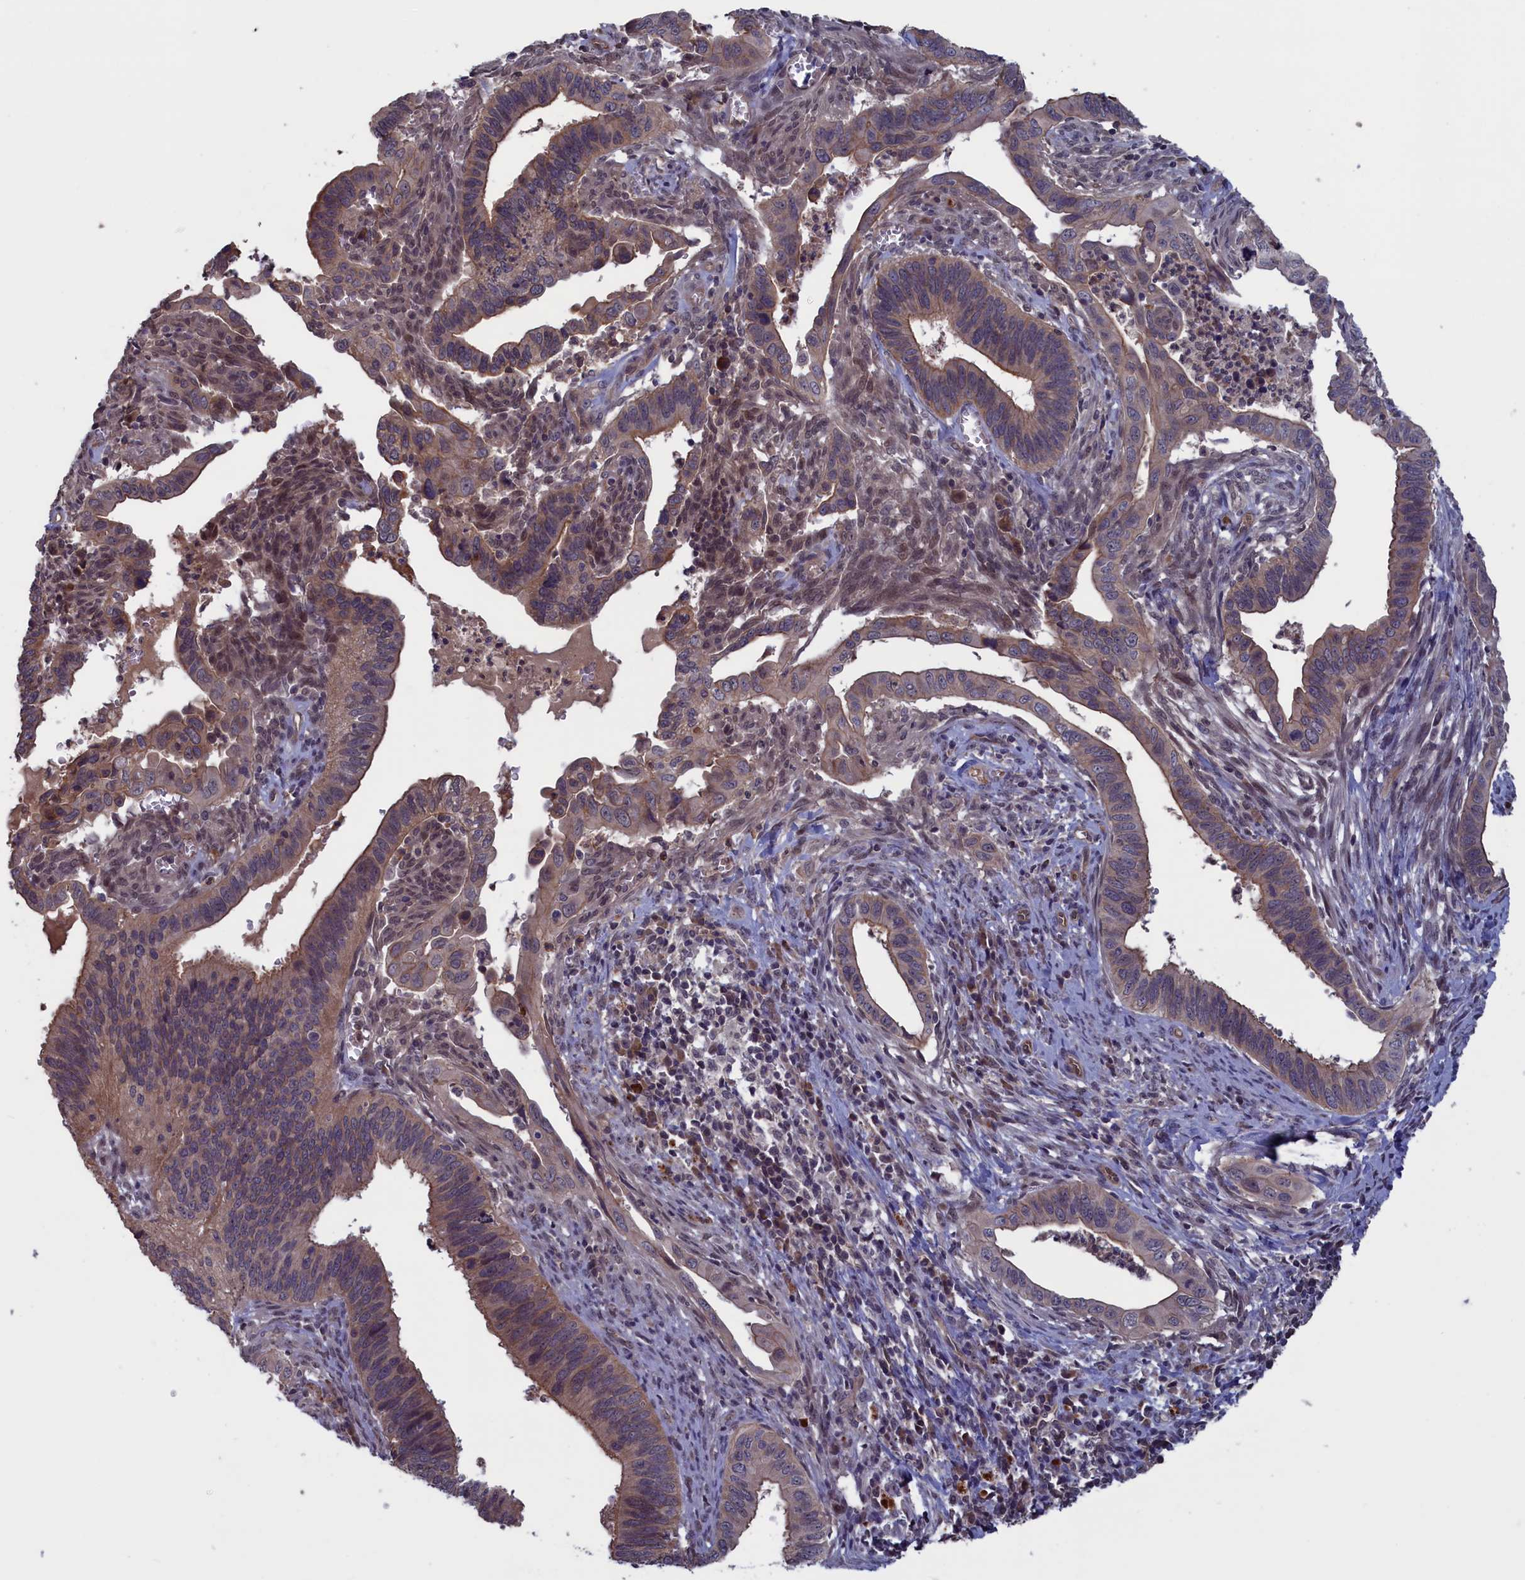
{"staining": {"intensity": "moderate", "quantity": "25%-75%", "location": "cytoplasmic/membranous,nuclear"}, "tissue": "cervical cancer", "cell_type": "Tumor cells", "image_type": "cancer", "snomed": [{"axis": "morphology", "description": "Adenocarcinoma, NOS"}, {"axis": "topography", "description": "Cervix"}], "caption": "Cervical cancer (adenocarcinoma) stained with DAB immunohistochemistry shows medium levels of moderate cytoplasmic/membranous and nuclear positivity in about 25%-75% of tumor cells. (DAB (3,3'-diaminobenzidine) IHC with brightfield microscopy, high magnification).", "gene": "PLP2", "patient": {"sex": "female", "age": 42}}